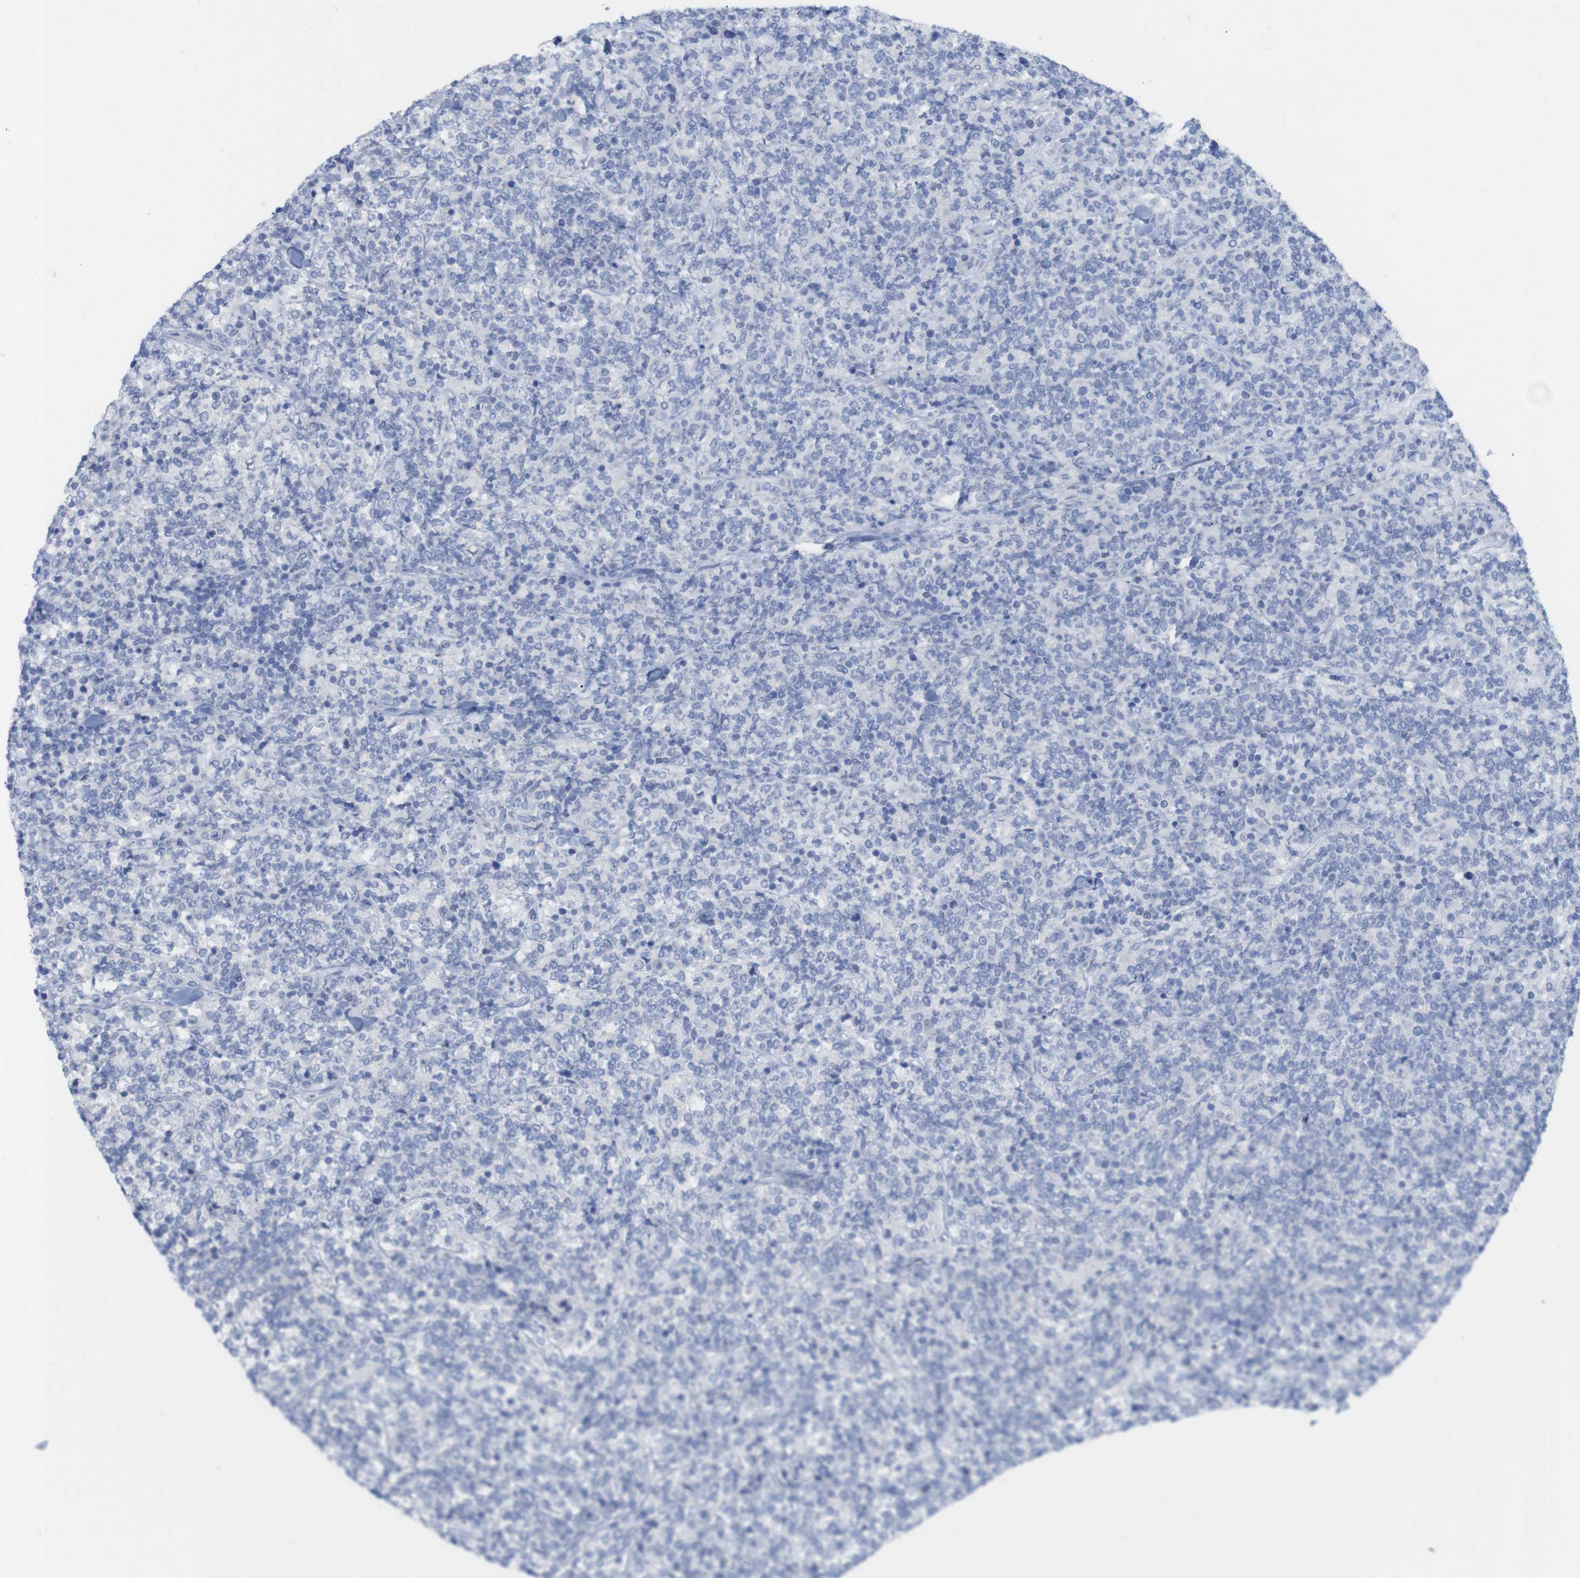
{"staining": {"intensity": "negative", "quantity": "none", "location": "none"}, "tissue": "lymphoma", "cell_type": "Tumor cells", "image_type": "cancer", "snomed": [{"axis": "morphology", "description": "Malignant lymphoma, non-Hodgkin's type, High grade"}, {"axis": "topography", "description": "Soft tissue"}], "caption": "This is an immunohistochemistry (IHC) photomicrograph of malignant lymphoma, non-Hodgkin's type (high-grade). There is no positivity in tumor cells.", "gene": "PNMA1", "patient": {"sex": "male", "age": 18}}